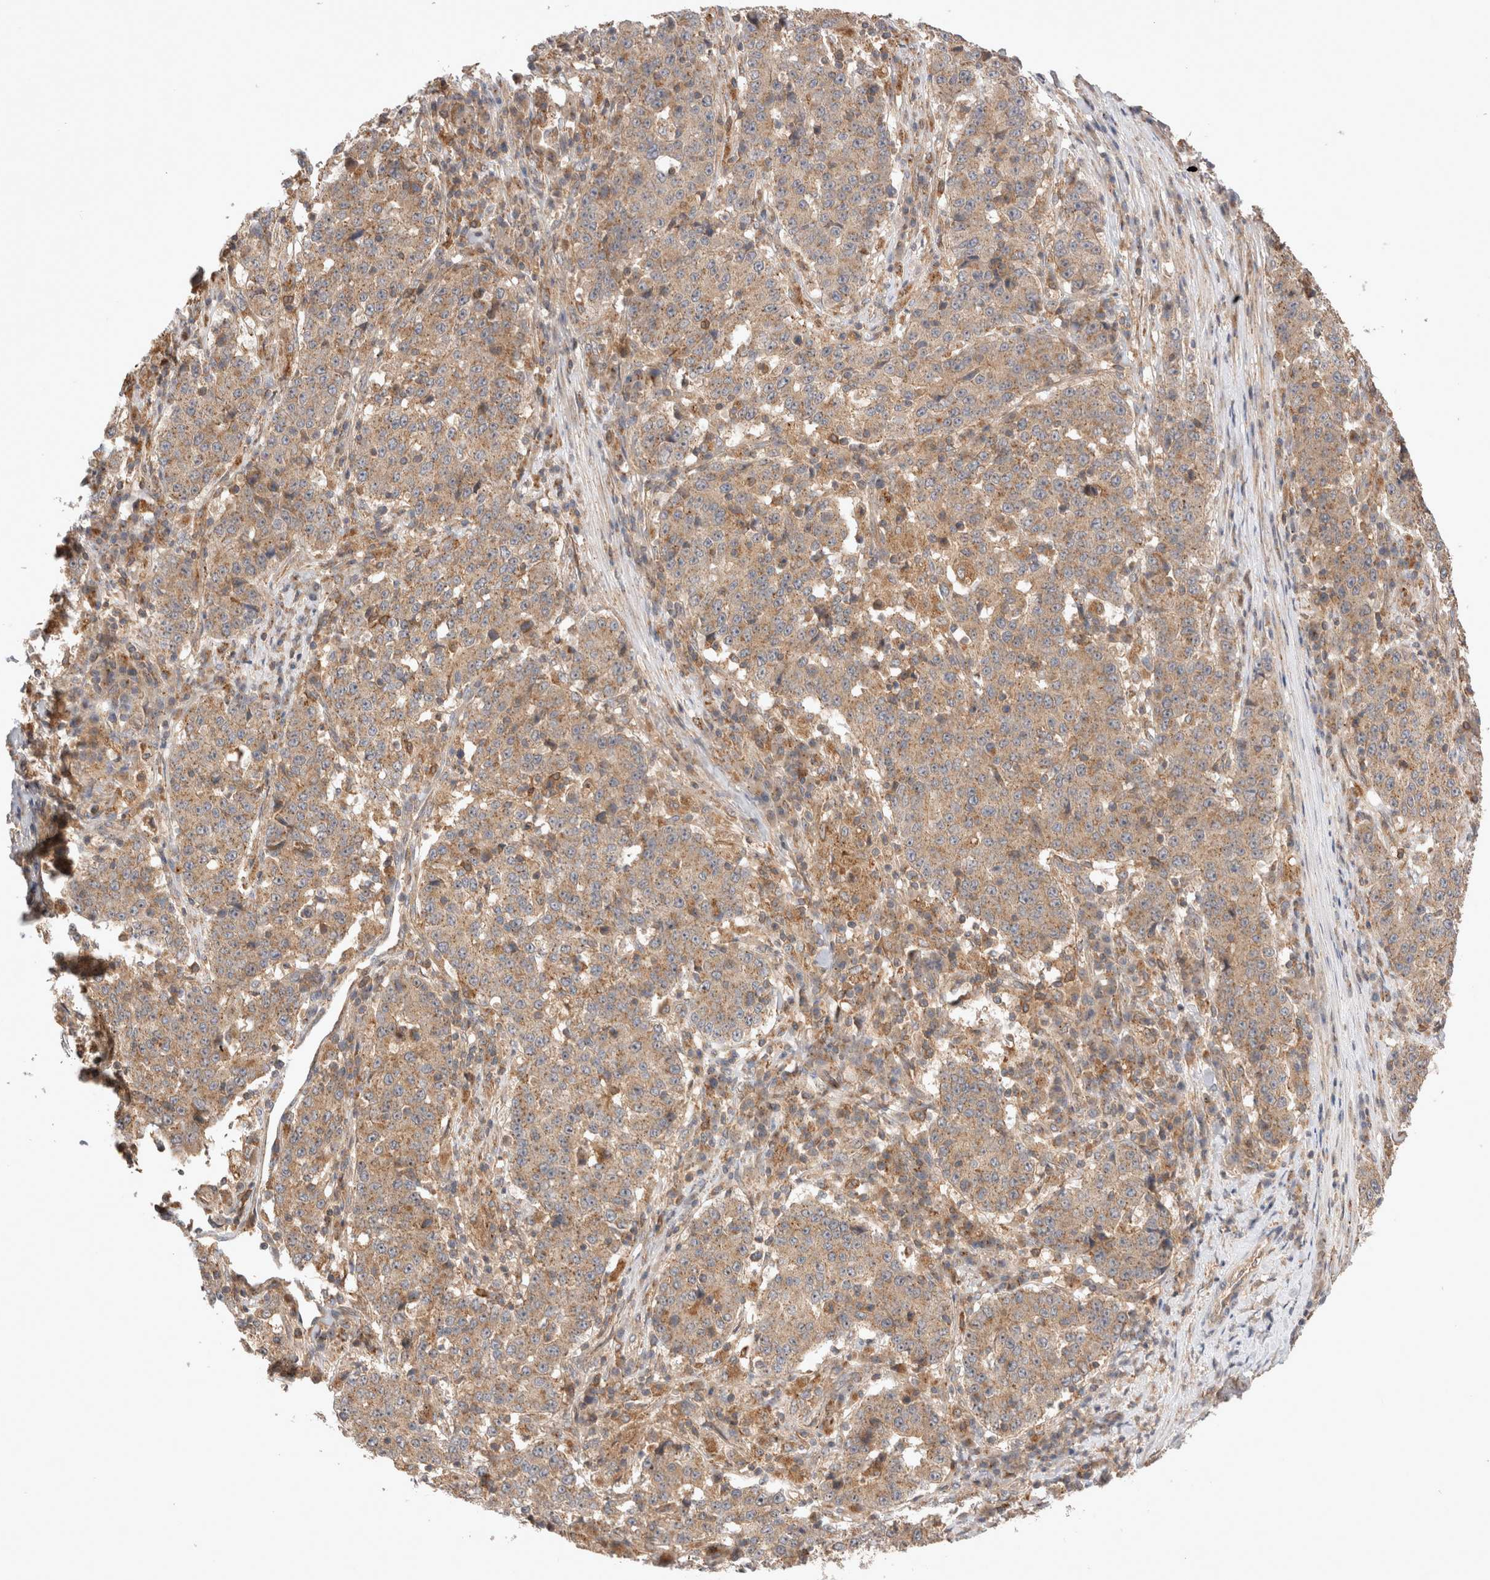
{"staining": {"intensity": "moderate", "quantity": ">75%", "location": "cytoplasmic/membranous"}, "tissue": "stomach cancer", "cell_type": "Tumor cells", "image_type": "cancer", "snomed": [{"axis": "morphology", "description": "Adenocarcinoma, NOS"}, {"axis": "topography", "description": "Stomach"}], "caption": "A high-resolution photomicrograph shows immunohistochemistry (IHC) staining of stomach cancer (adenocarcinoma), which reveals moderate cytoplasmic/membranous staining in approximately >75% of tumor cells. The staining was performed using DAB, with brown indicating positive protein expression. Nuclei are stained blue with hematoxylin.", "gene": "VPS28", "patient": {"sex": "male", "age": 59}}